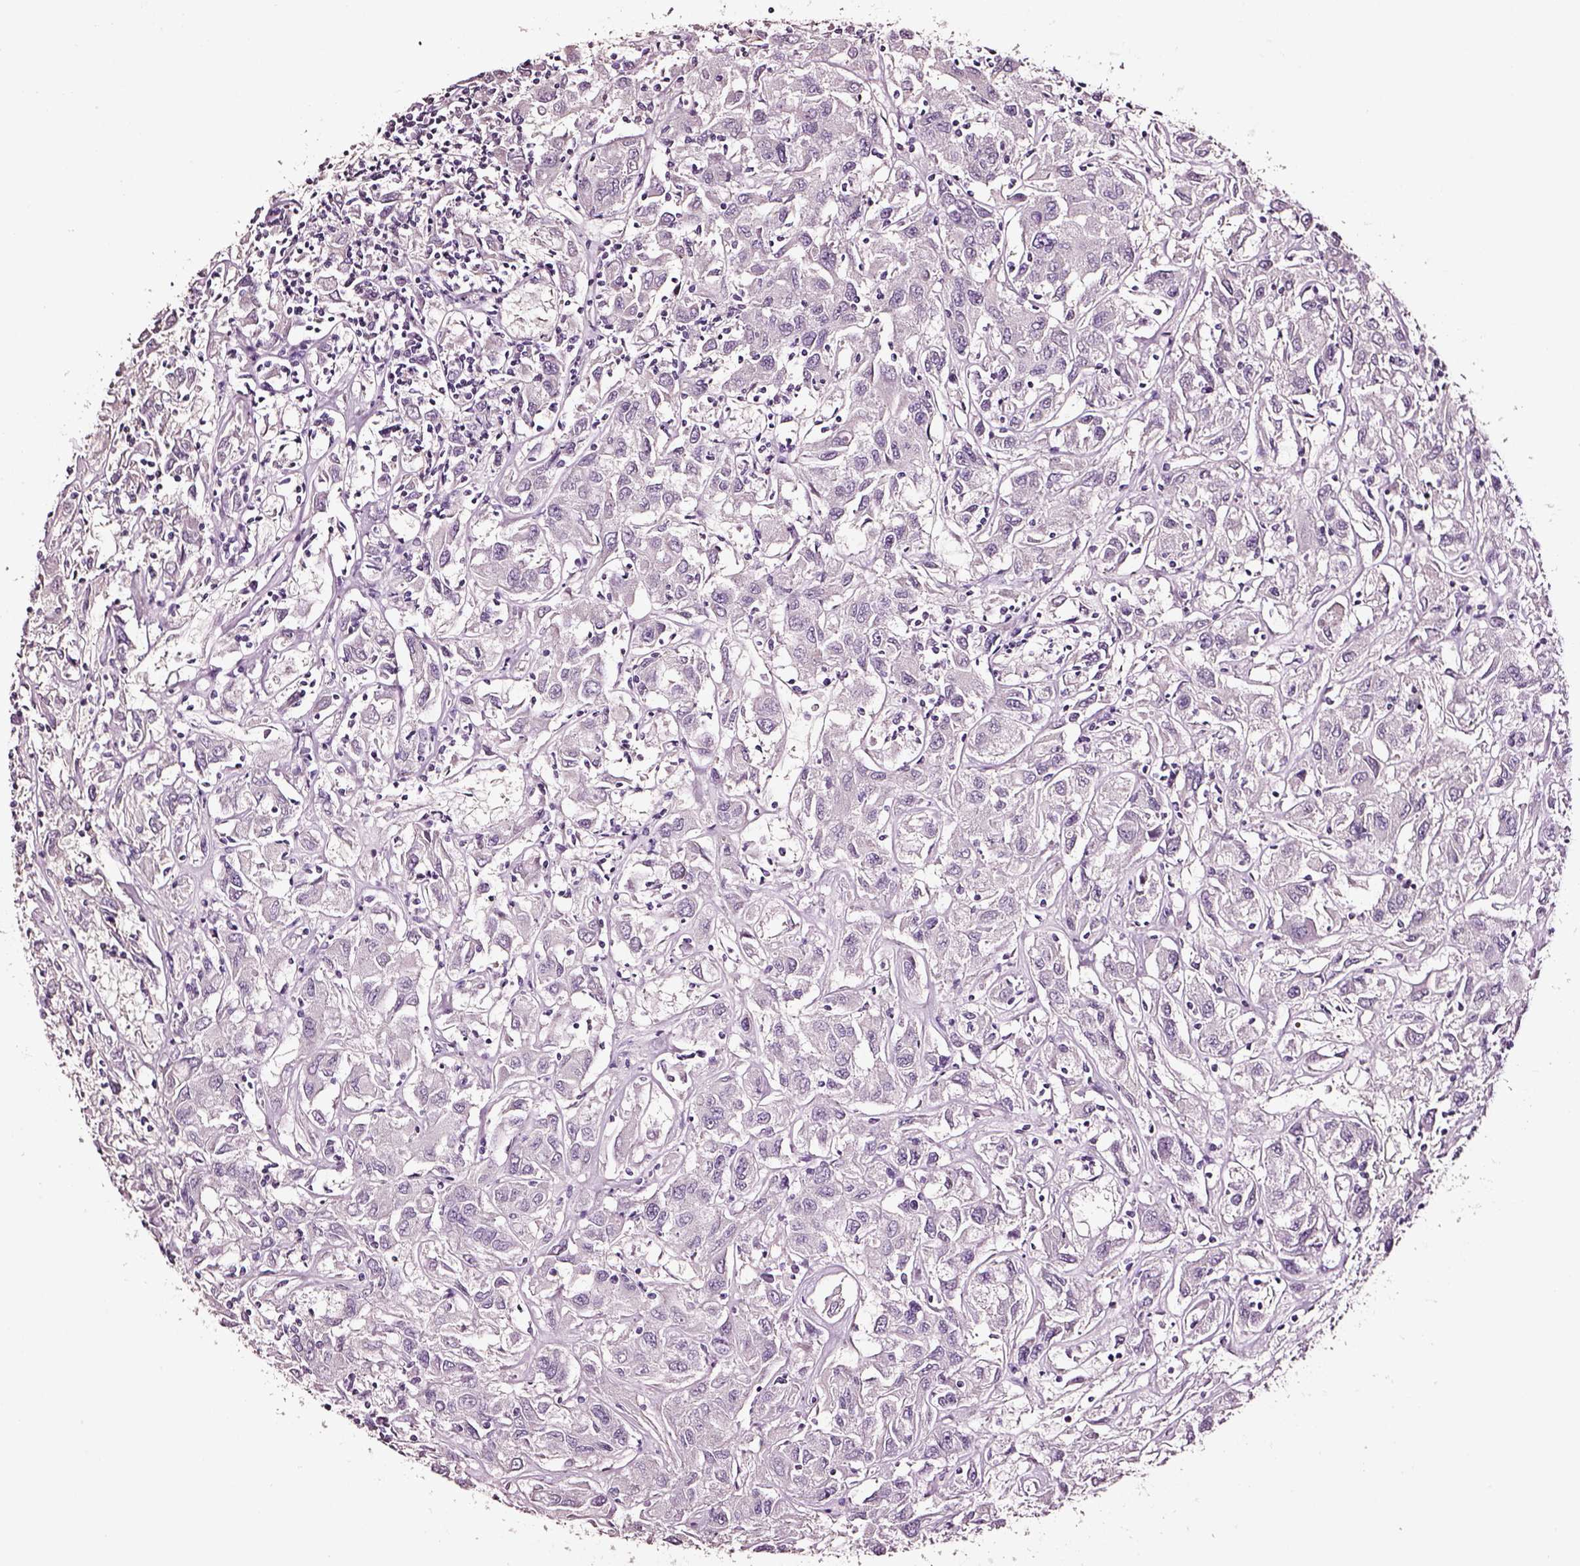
{"staining": {"intensity": "negative", "quantity": "none", "location": "none"}, "tissue": "renal cancer", "cell_type": "Tumor cells", "image_type": "cancer", "snomed": [{"axis": "morphology", "description": "Adenocarcinoma, NOS"}, {"axis": "topography", "description": "Kidney"}], "caption": "Immunohistochemistry (IHC) histopathology image of neoplastic tissue: human renal adenocarcinoma stained with DAB exhibits no significant protein expression in tumor cells.", "gene": "AADAT", "patient": {"sex": "female", "age": 76}}